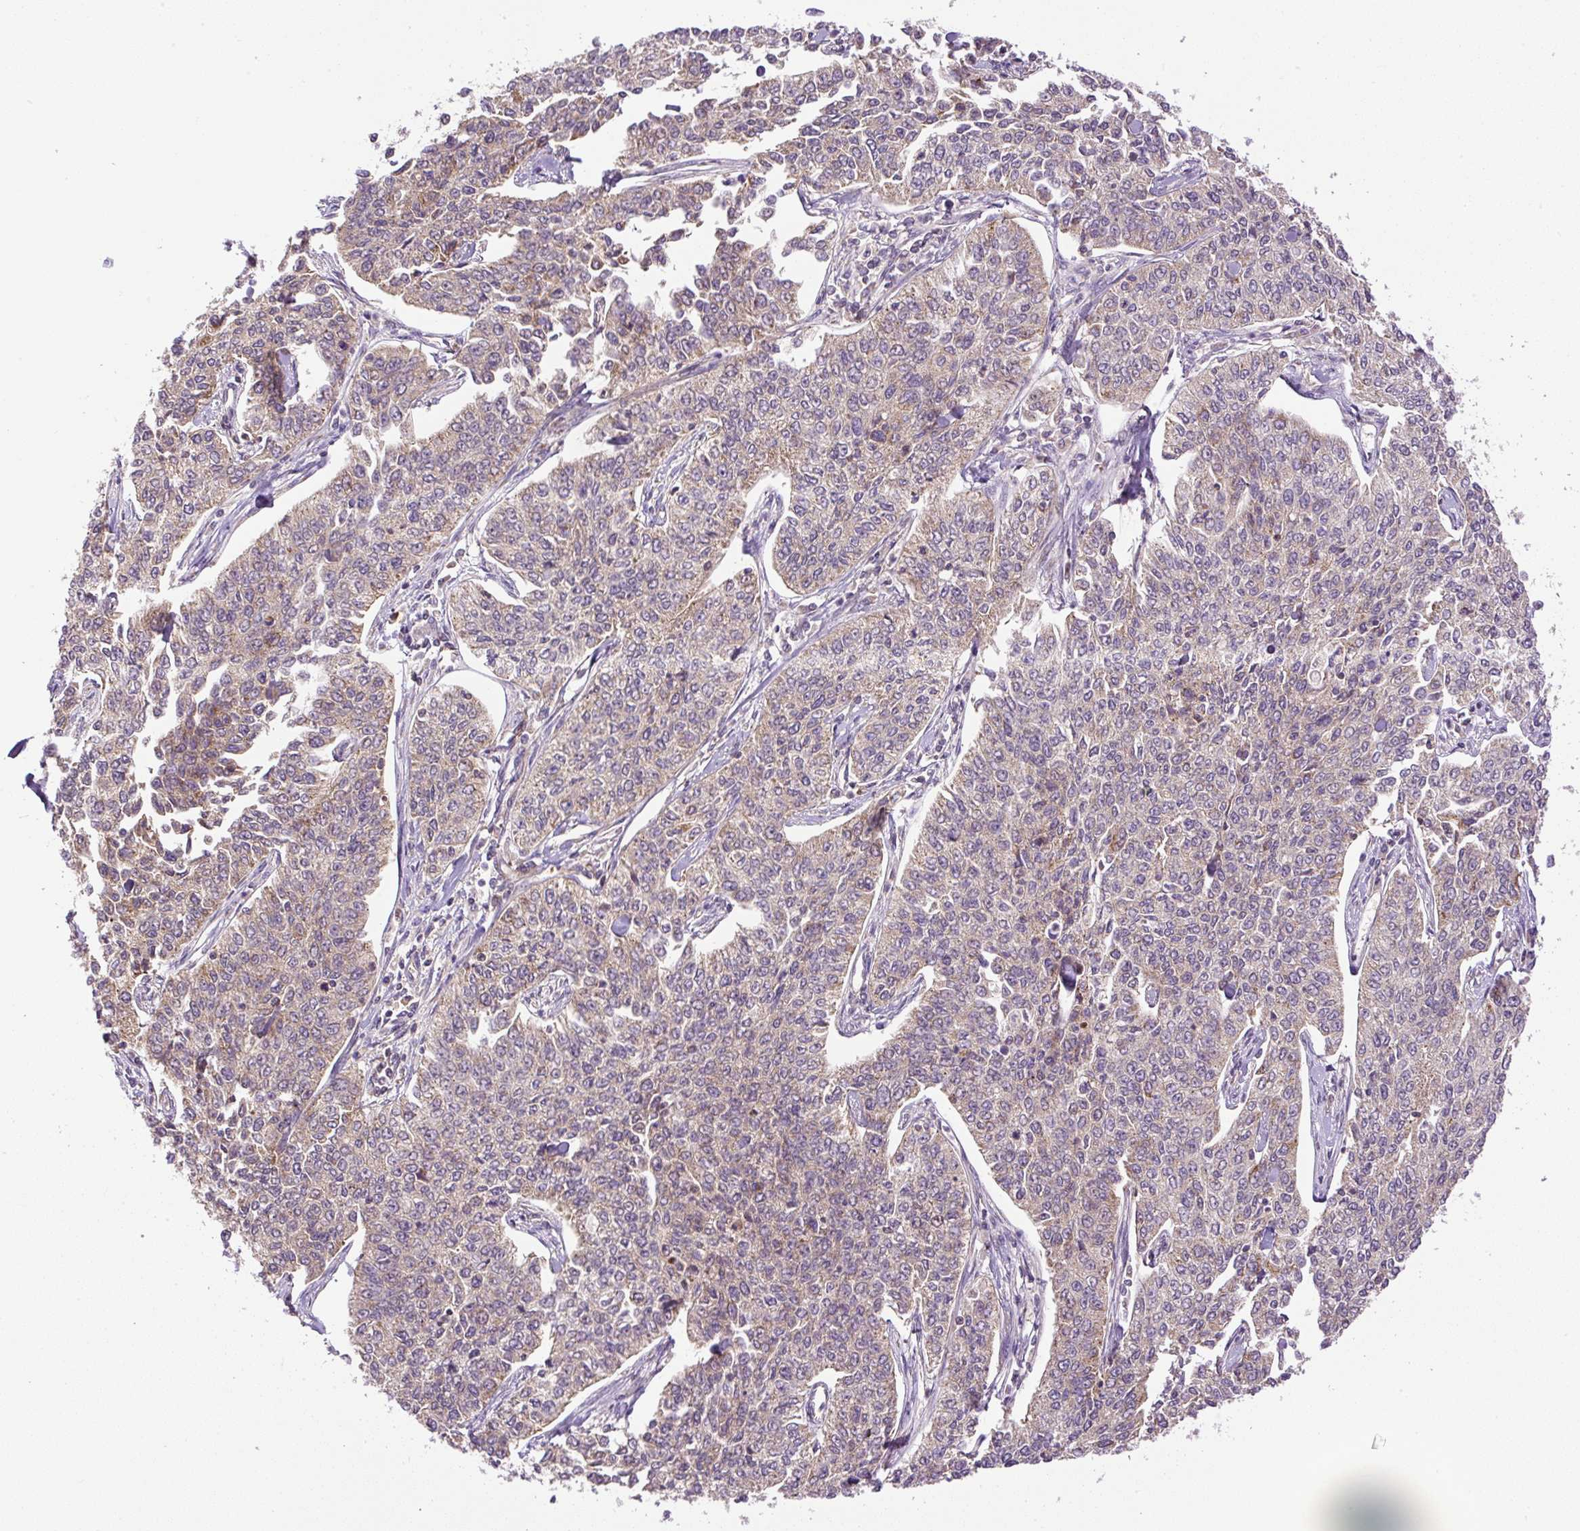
{"staining": {"intensity": "moderate", "quantity": "25%-75%", "location": "cytoplasmic/membranous"}, "tissue": "cervical cancer", "cell_type": "Tumor cells", "image_type": "cancer", "snomed": [{"axis": "morphology", "description": "Squamous cell carcinoma, NOS"}, {"axis": "topography", "description": "Cervix"}], "caption": "Human squamous cell carcinoma (cervical) stained with a brown dye demonstrates moderate cytoplasmic/membranous positive expression in about 25%-75% of tumor cells.", "gene": "ZNF547", "patient": {"sex": "female", "age": 35}}